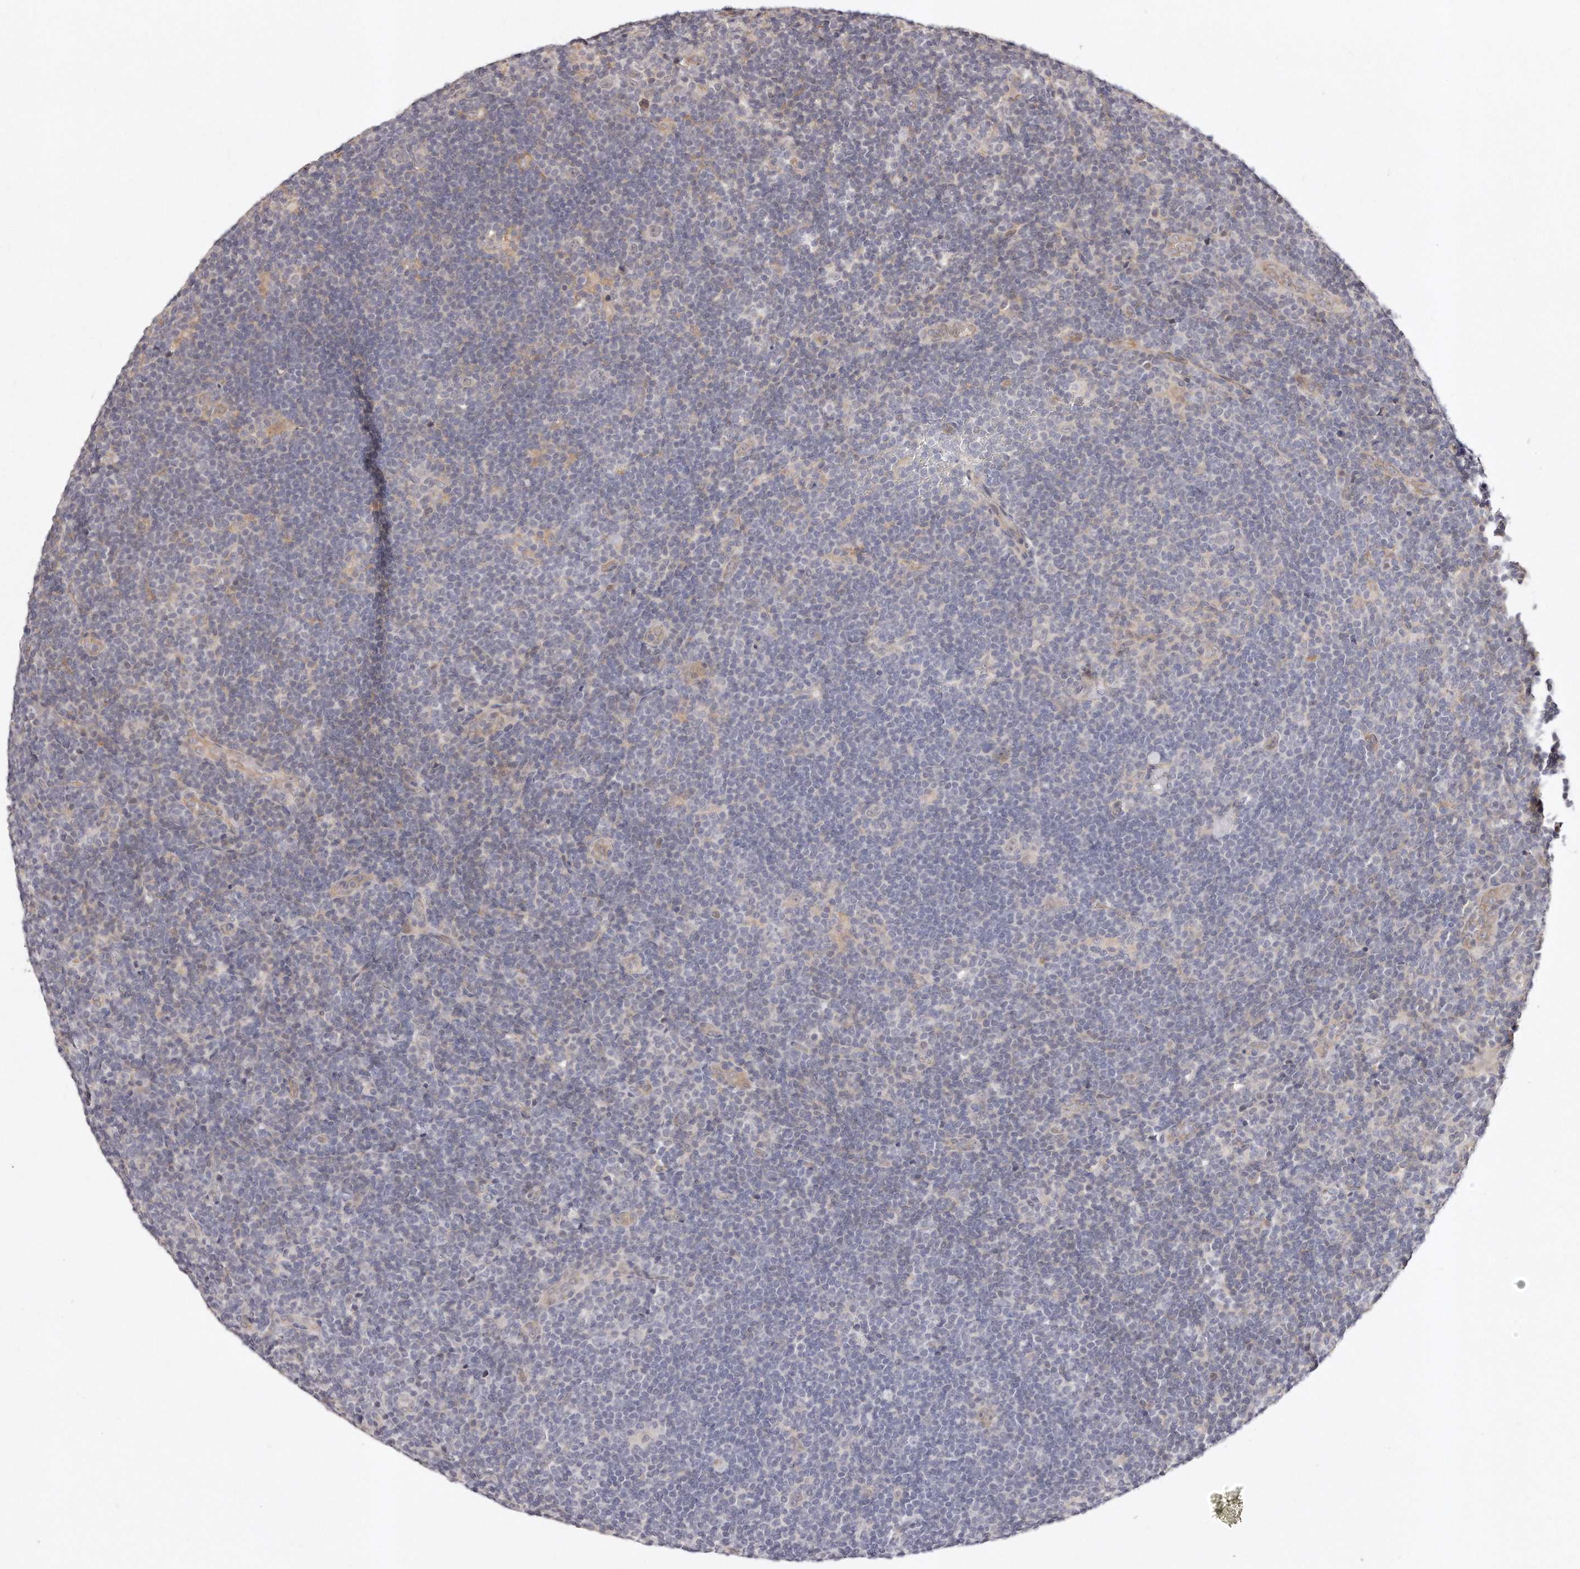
{"staining": {"intensity": "negative", "quantity": "none", "location": "none"}, "tissue": "lymphoma", "cell_type": "Tumor cells", "image_type": "cancer", "snomed": [{"axis": "morphology", "description": "Hodgkin's disease, NOS"}, {"axis": "topography", "description": "Lymph node"}], "caption": "A high-resolution image shows immunohistochemistry staining of Hodgkin's disease, which reveals no significant positivity in tumor cells.", "gene": "CASZ1", "patient": {"sex": "female", "age": 57}}